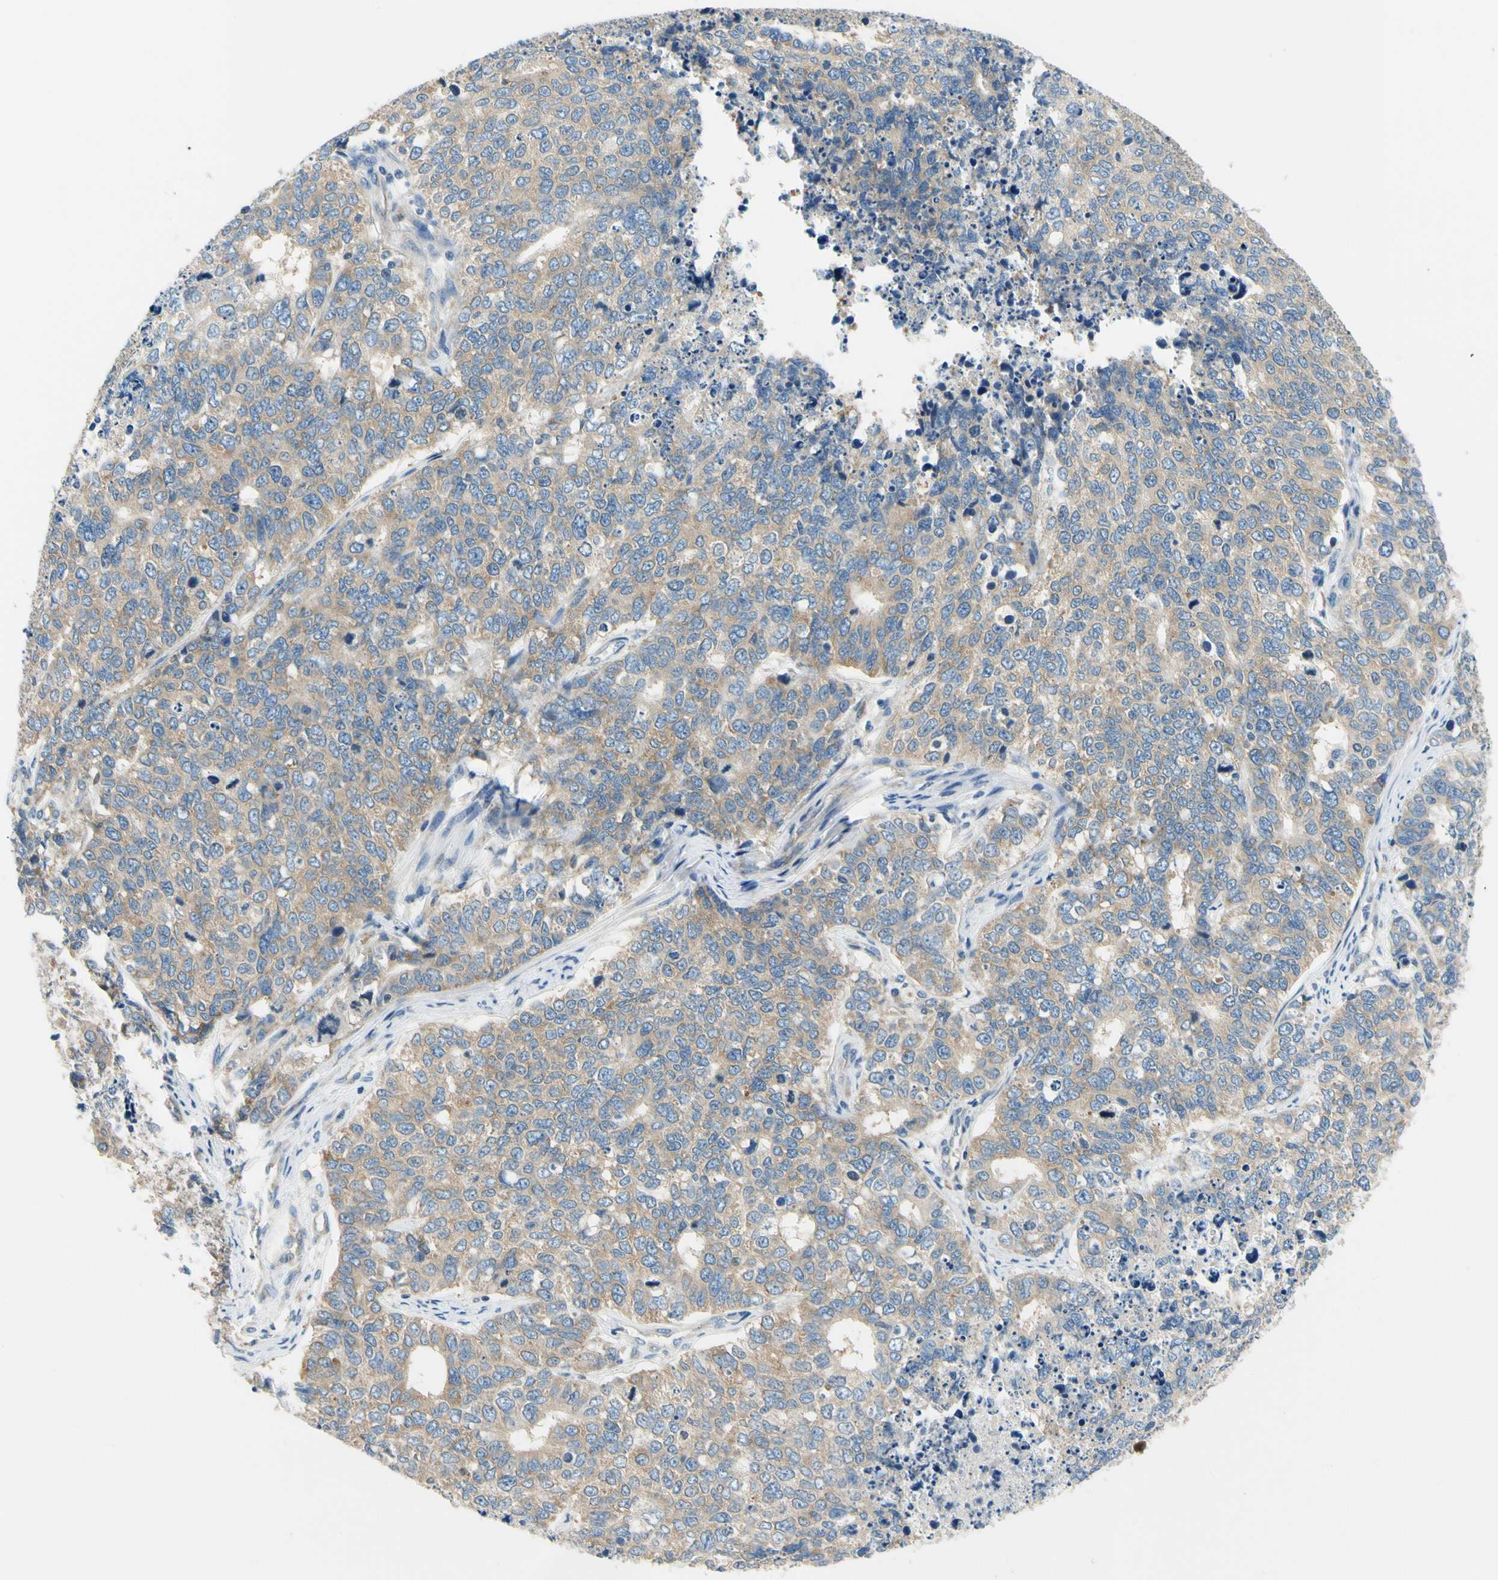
{"staining": {"intensity": "moderate", "quantity": ">75%", "location": "cytoplasmic/membranous"}, "tissue": "cervical cancer", "cell_type": "Tumor cells", "image_type": "cancer", "snomed": [{"axis": "morphology", "description": "Squamous cell carcinoma, NOS"}, {"axis": "topography", "description": "Cervix"}], "caption": "Tumor cells demonstrate moderate cytoplasmic/membranous staining in about >75% of cells in cervical cancer.", "gene": "LRRC47", "patient": {"sex": "female", "age": 63}}